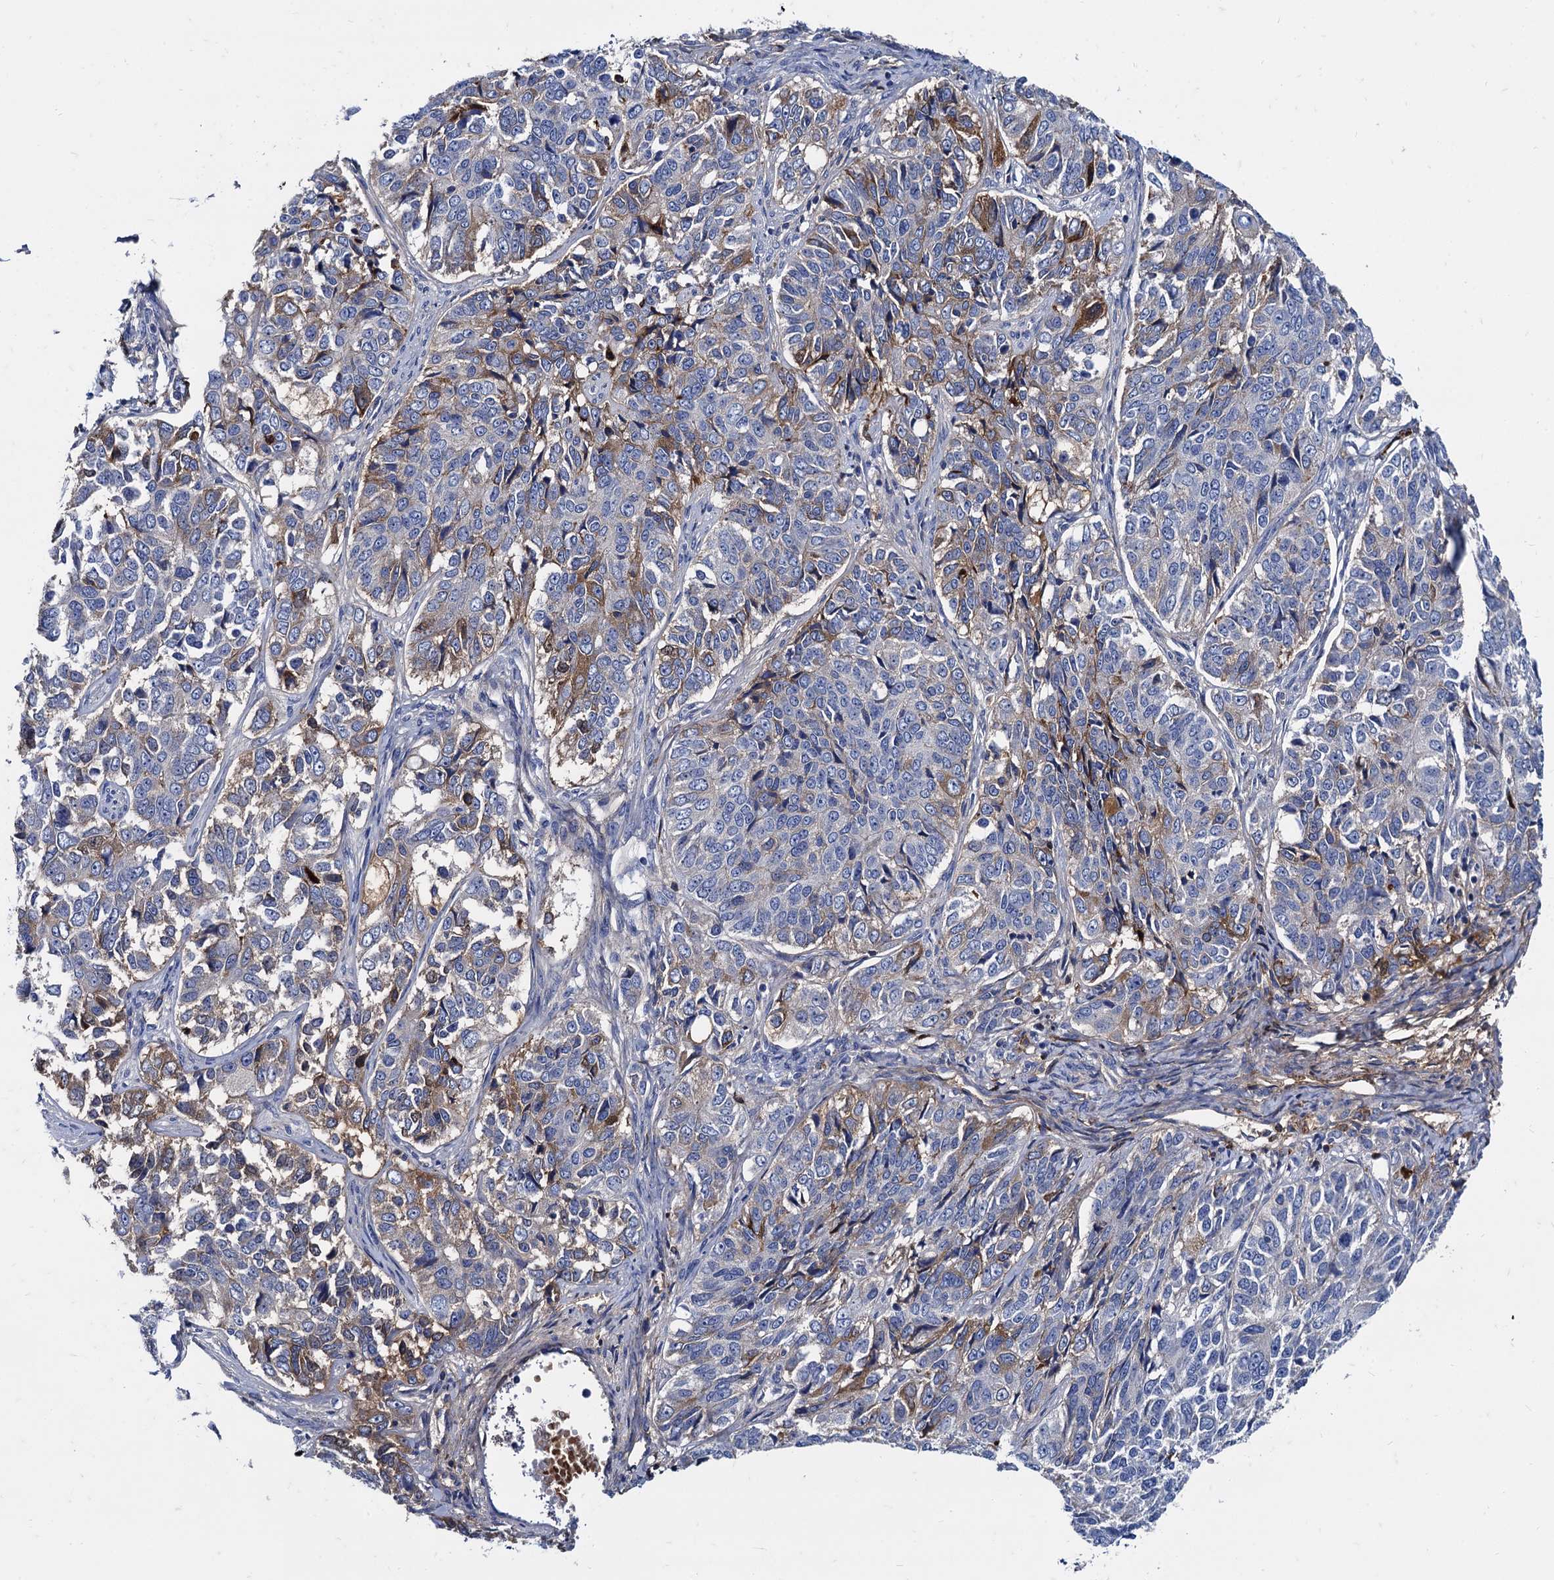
{"staining": {"intensity": "moderate", "quantity": "<25%", "location": "cytoplasmic/membranous"}, "tissue": "ovarian cancer", "cell_type": "Tumor cells", "image_type": "cancer", "snomed": [{"axis": "morphology", "description": "Carcinoma, endometroid"}, {"axis": "topography", "description": "Ovary"}], "caption": "Protein expression analysis of endometroid carcinoma (ovarian) shows moderate cytoplasmic/membranous staining in approximately <25% of tumor cells.", "gene": "APOD", "patient": {"sex": "female", "age": 51}}